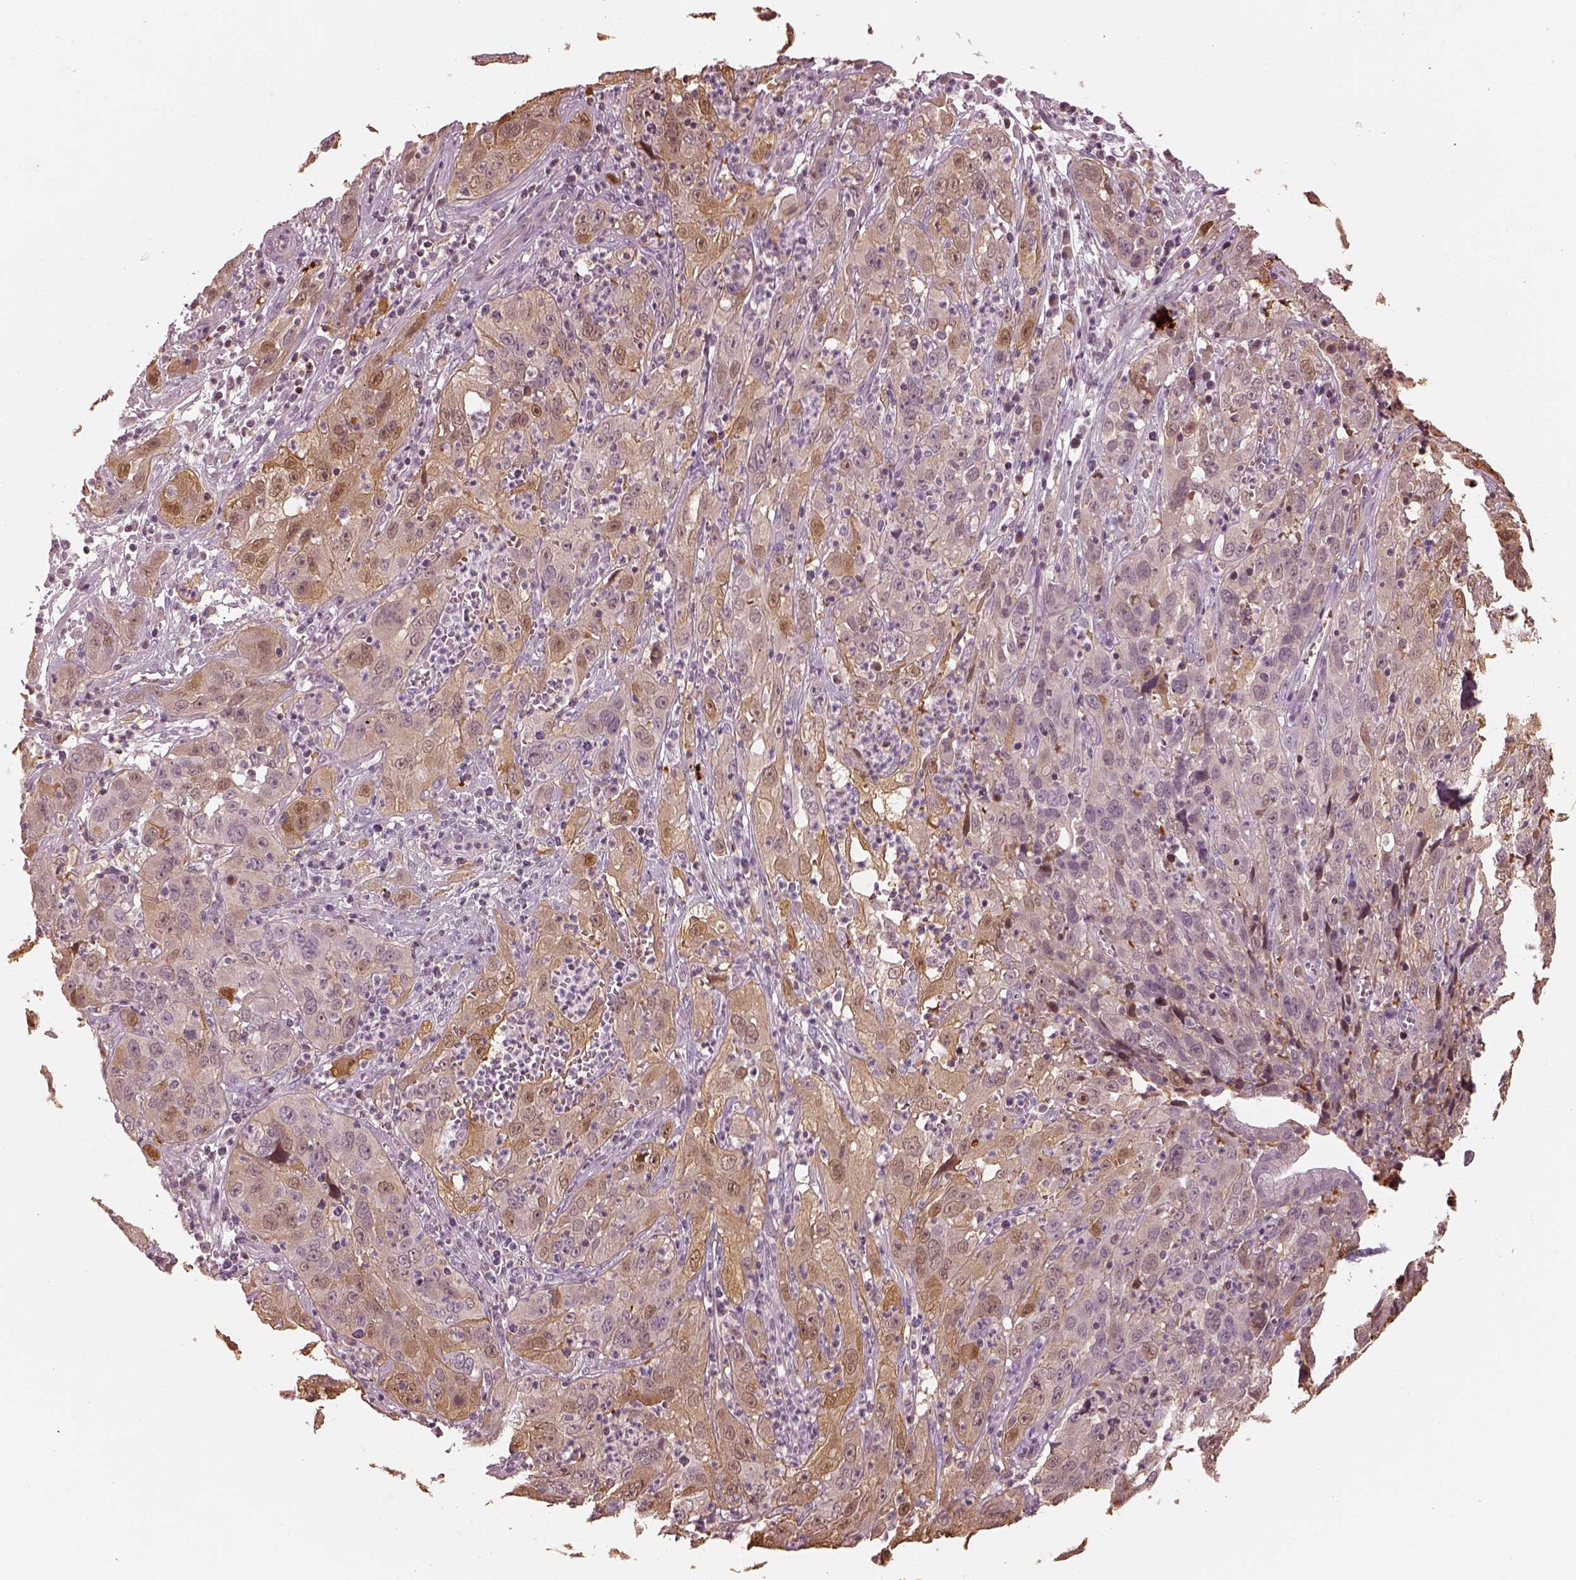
{"staining": {"intensity": "weak", "quantity": ">75%", "location": "cytoplasmic/membranous"}, "tissue": "cervical cancer", "cell_type": "Tumor cells", "image_type": "cancer", "snomed": [{"axis": "morphology", "description": "Squamous cell carcinoma, NOS"}, {"axis": "topography", "description": "Cervix"}], "caption": "Immunohistochemistry (IHC) of squamous cell carcinoma (cervical) shows low levels of weak cytoplasmic/membranous staining in approximately >75% of tumor cells. (Brightfield microscopy of DAB IHC at high magnification).", "gene": "TLX3", "patient": {"sex": "female", "age": 32}}